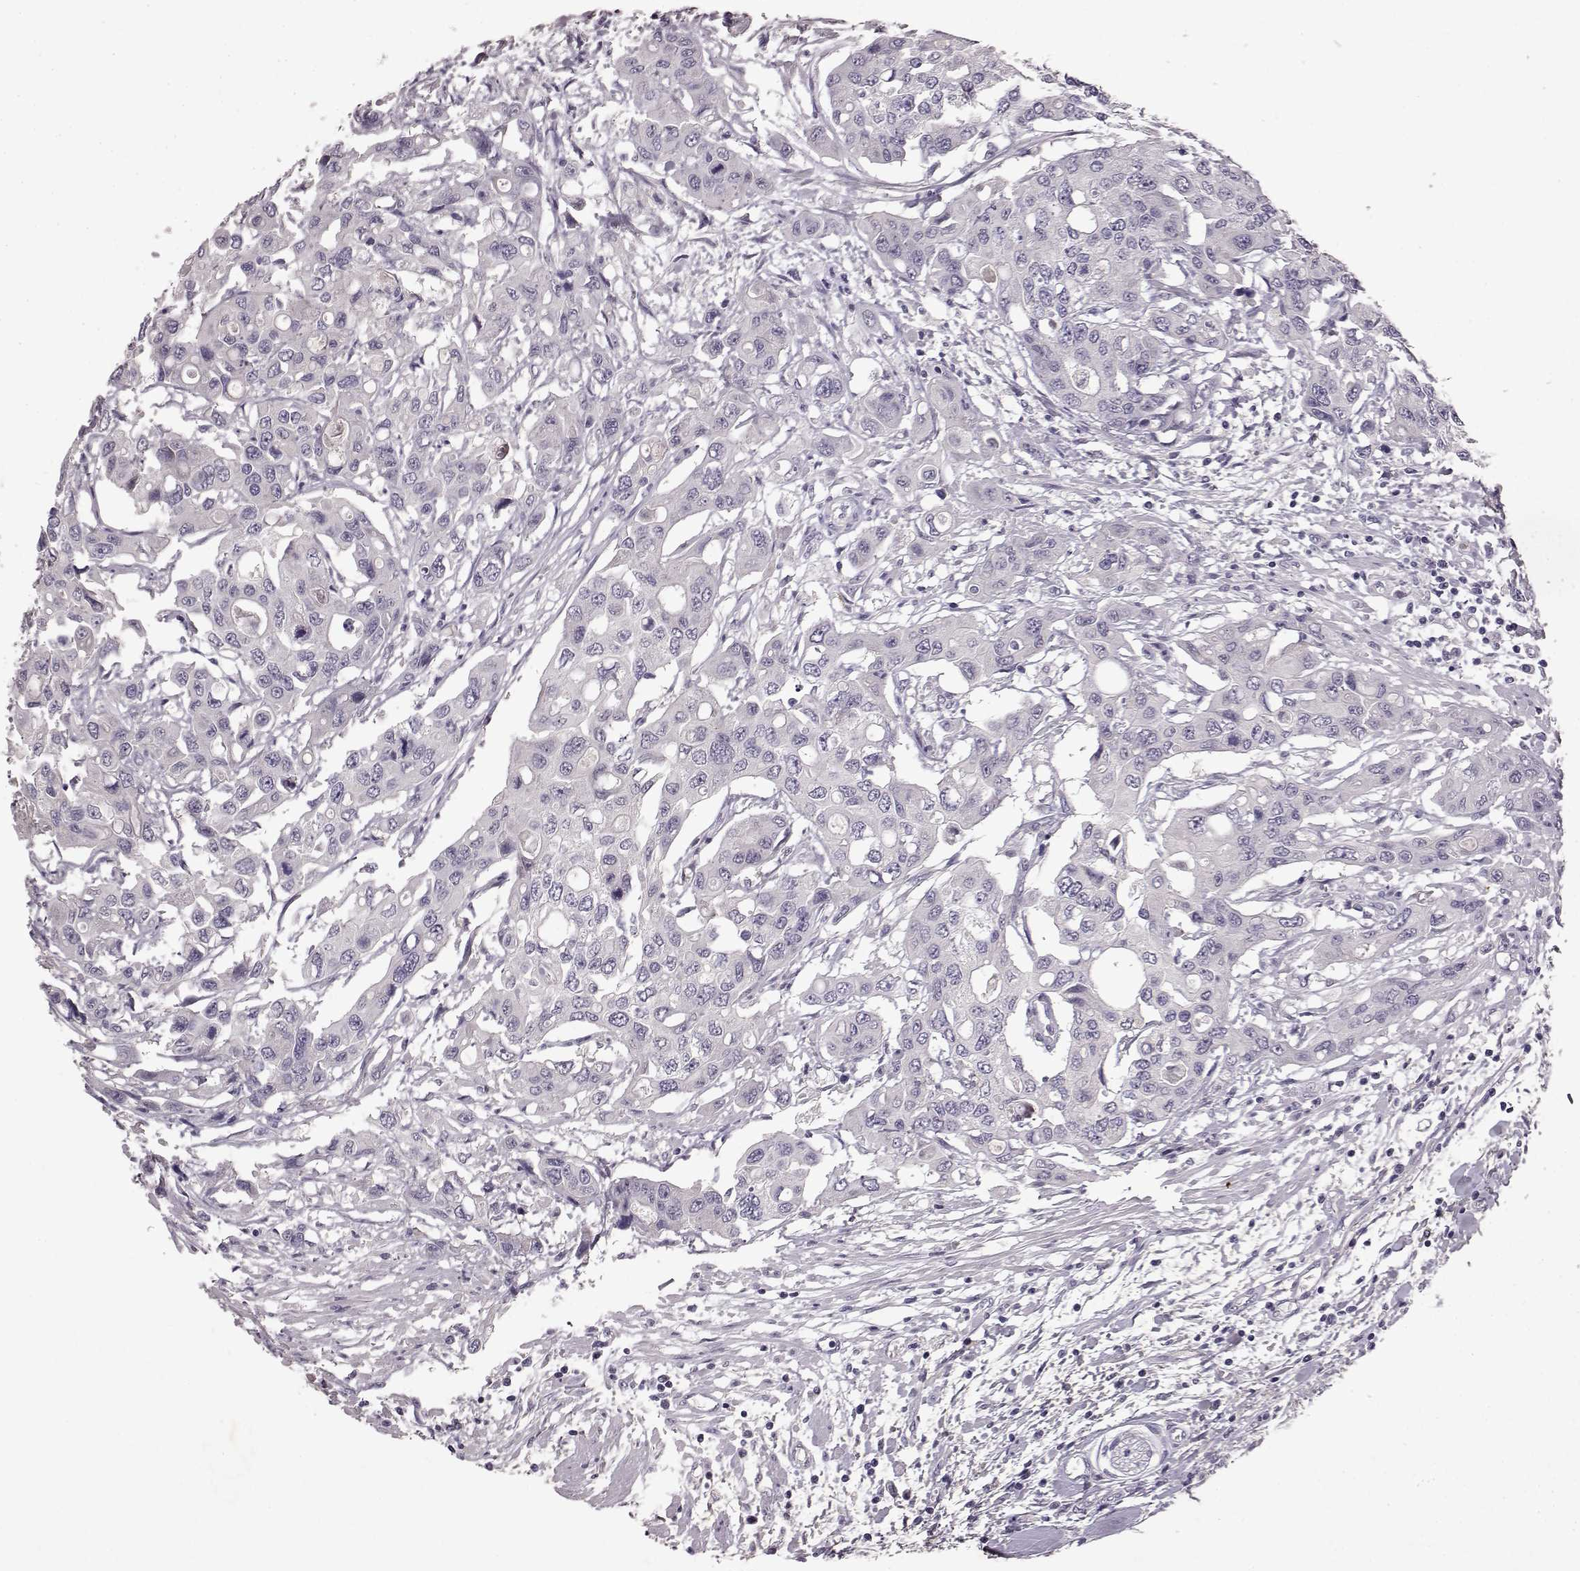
{"staining": {"intensity": "negative", "quantity": "none", "location": "none"}, "tissue": "colorectal cancer", "cell_type": "Tumor cells", "image_type": "cancer", "snomed": [{"axis": "morphology", "description": "Adenocarcinoma, NOS"}, {"axis": "topography", "description": "Colon"}], "caption": "This is a micrograph of IHC staining of colorectal cancer, which shows no positivity in tumor cells. The staining is performed using DAB (3,3'-diaminobenzidine) brown chromogen with nuclei counter-stained in using hematoxylin.", "gene": "SPAG17", "patient": {"sex": "male", "age": 77}}